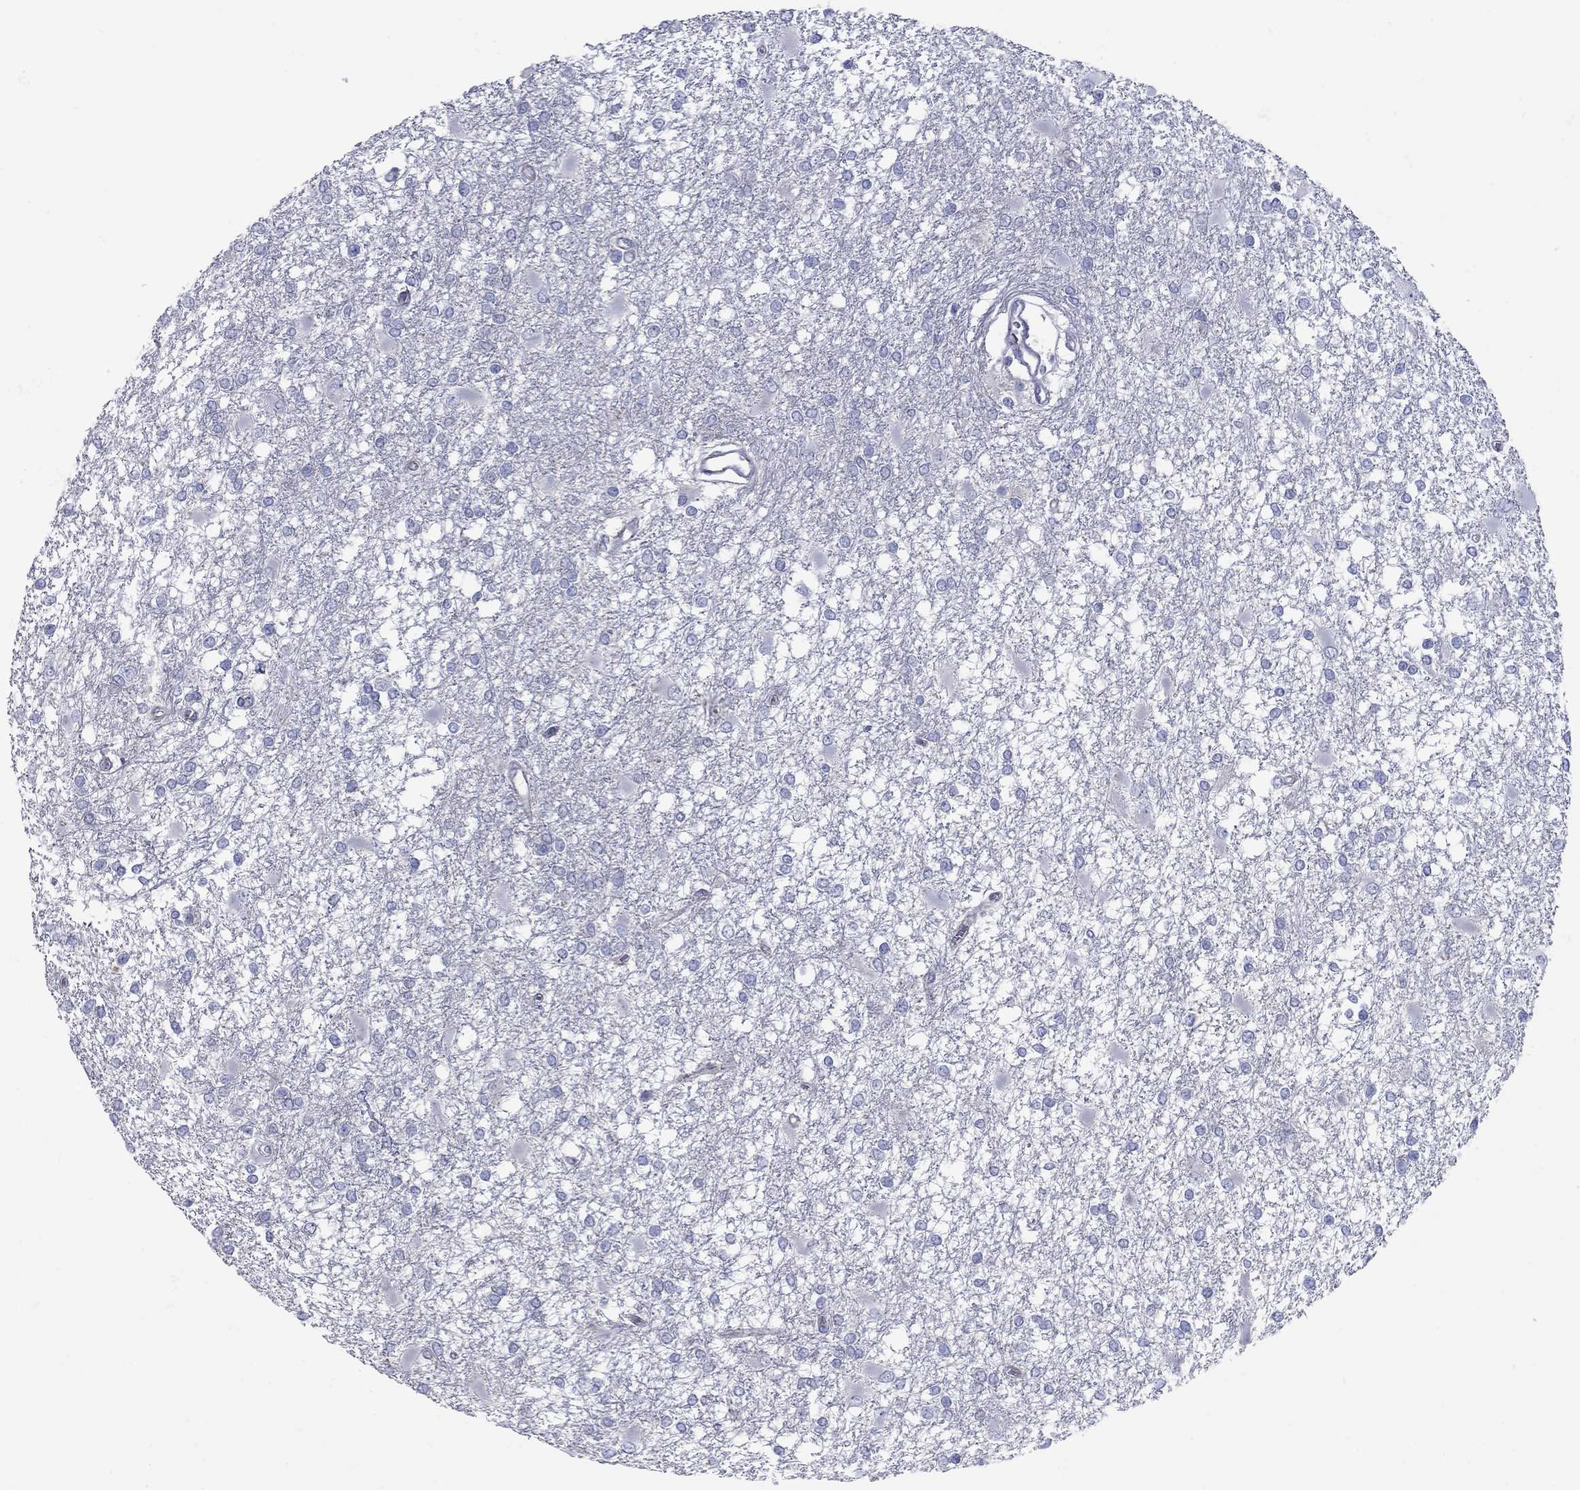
{"staining": {"intensity": "negative", "quantity": "none", "location": "none"}, "tissue": "glioma", "cell_type": "Tumor cells", "image_type": "cancer", "snomed": [{"axis": "morphology", "description": "Glioma, malignant, High grade"}, {"axis": "topography", "description": "Cerebral cortex"}], "caption": "DAB immunohistochemical staining of human malignant high-grade glioma displays no significant positivity in tumor cells. The staining is performed using DAB brown chromogen with nuclei counter-stained in using hematoxylin.", "gene": "PDZD3", "patient": {"sex": "male", "age": 79}}